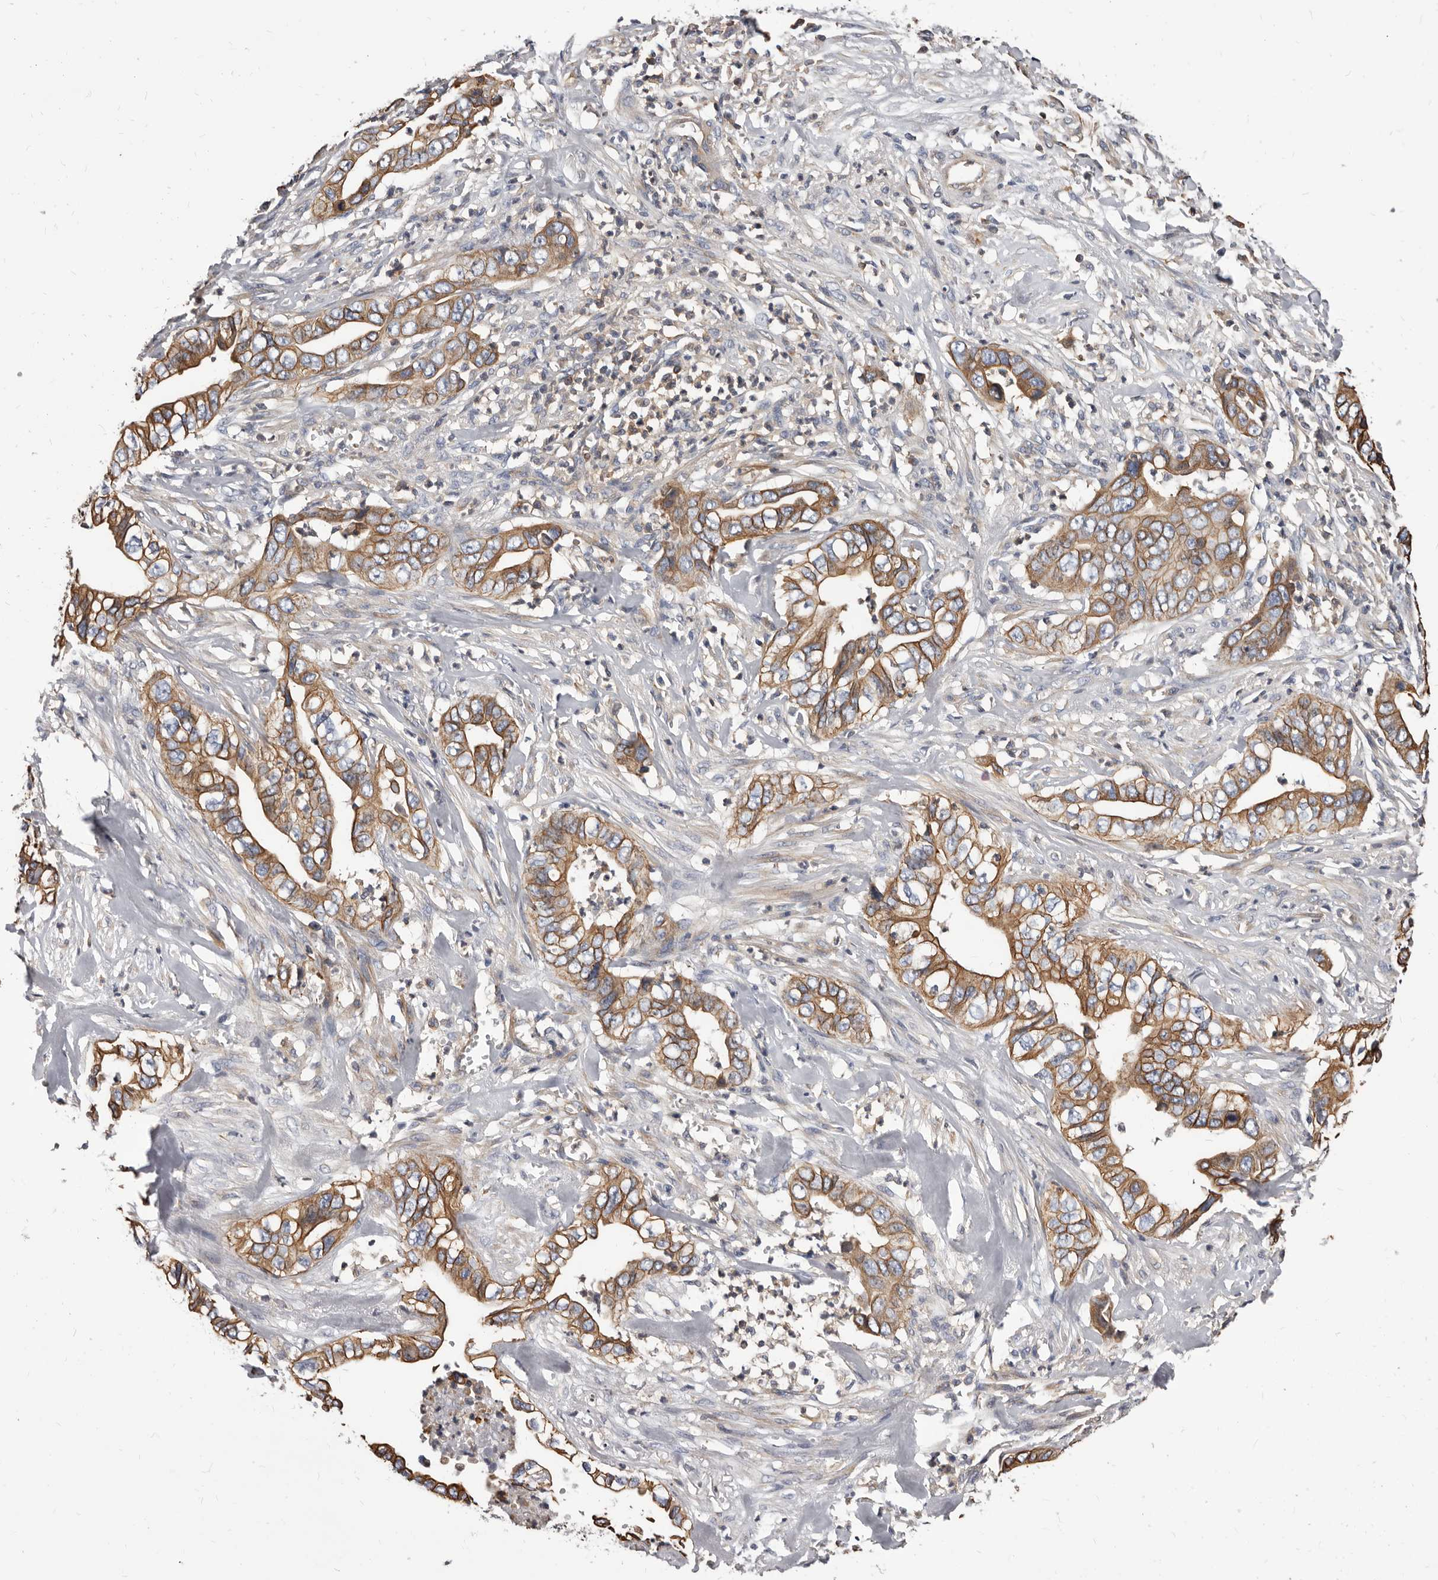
{"staining": {"intensity": "moderate", "quantity": ">75%", "location": "cytoplasmic/membranous"}, "tissue": "liver cancer", "cell_type": "Tumor cells", "image_type": "cancer", "snomed": [{"axis": "morphology", "description": "Cholangiocarcinoma"}, {"axis": "topography", "description": "Liver"}], "caption": "Liver cancer was stained to show a protein in brown. There is medium levels of moderate cytoplasmic/membranous positivity in about >75% of tumor cells. (DAB = brown stain, brightfield microscopy at high magnification).", "gene": "NIBAN1", "patient": {"sex": "female", "age": 79}}